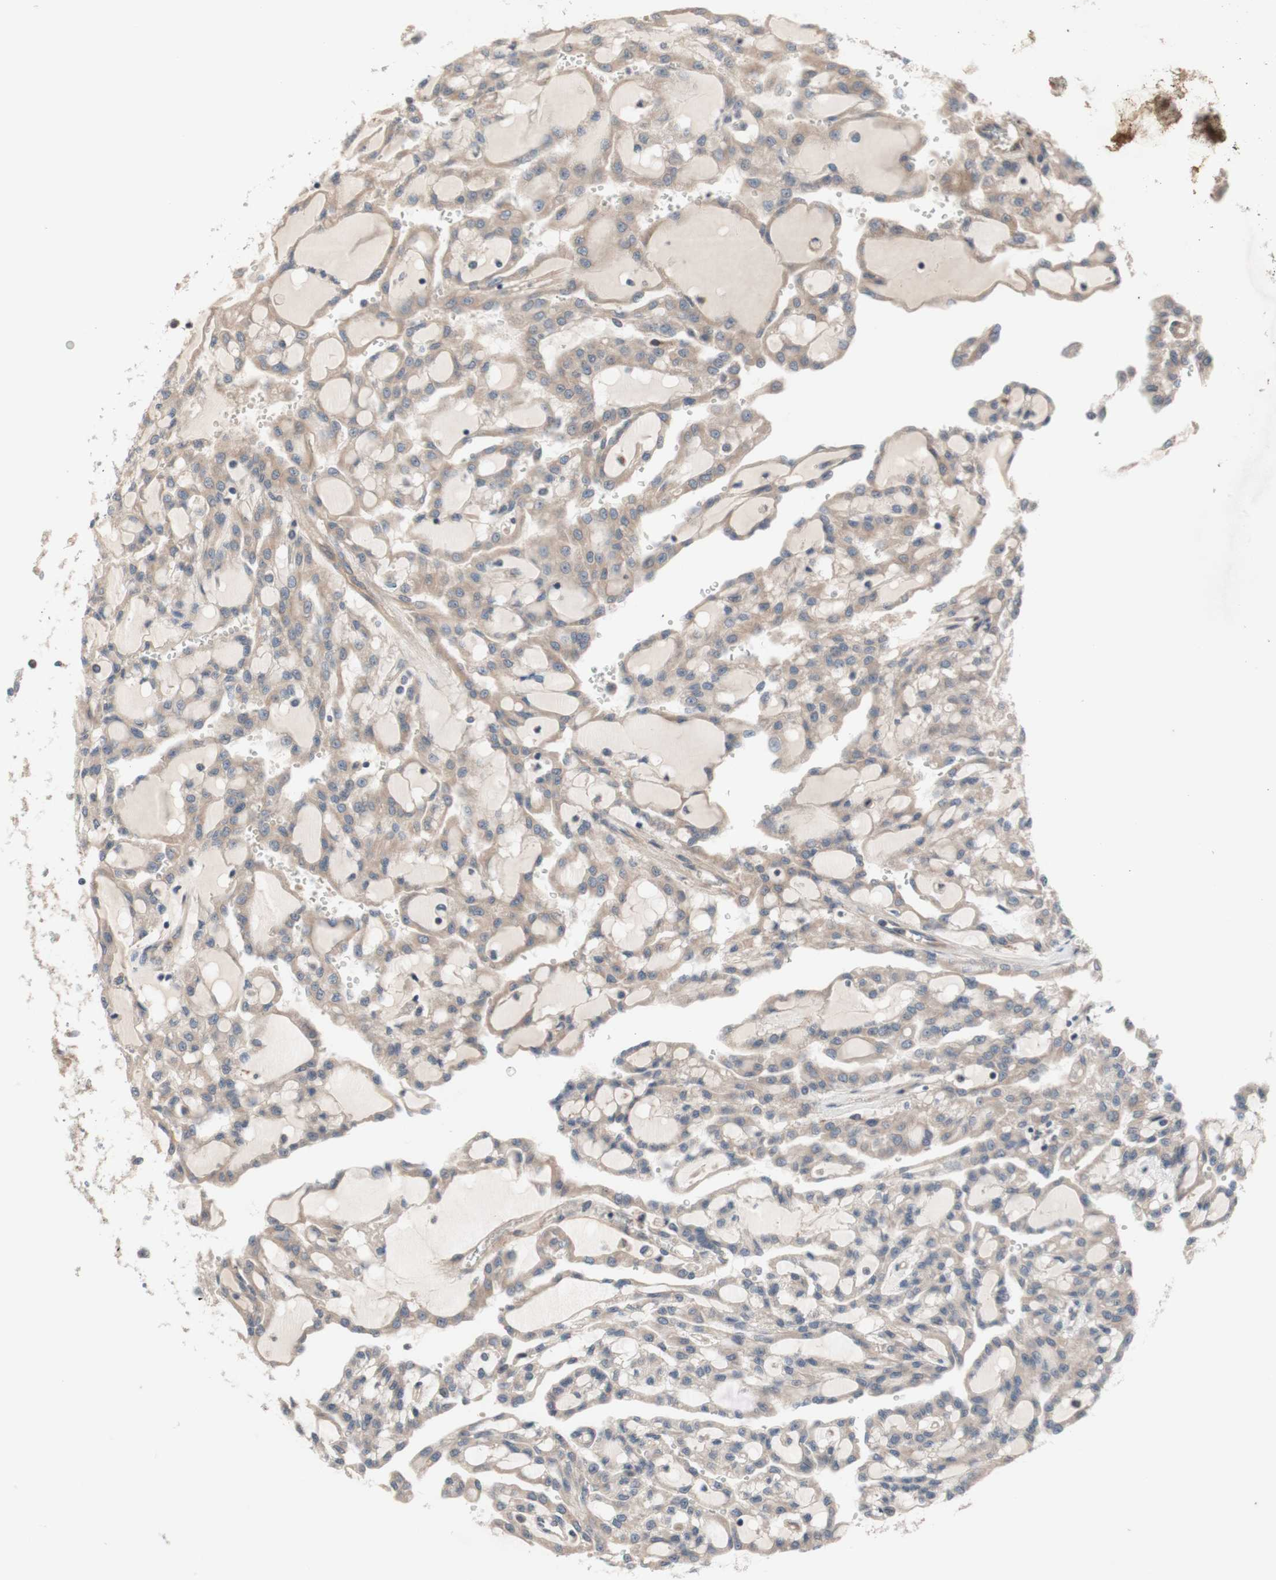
{"staining": {"intensity": "weak", "quantity": ">75%", "location": "cytoplasmic/membranous"}, "tissue": "renal cancer", "cell_type": "Tumor cells", "image_type": "cancer", "snomed": [{"axis": "morphology", "description": "Adenocarcinoma, NOS"}, {"axis": "topography", "description": "Kidney"}], "caption": "The image shows immunohistochemical staining of renal cancer. There is weak cytoplasmic/membranous staining is present in approximately >75% of tumor cells.", "gene": "CD55", "patient": {"sex": "male", "age": 63}}